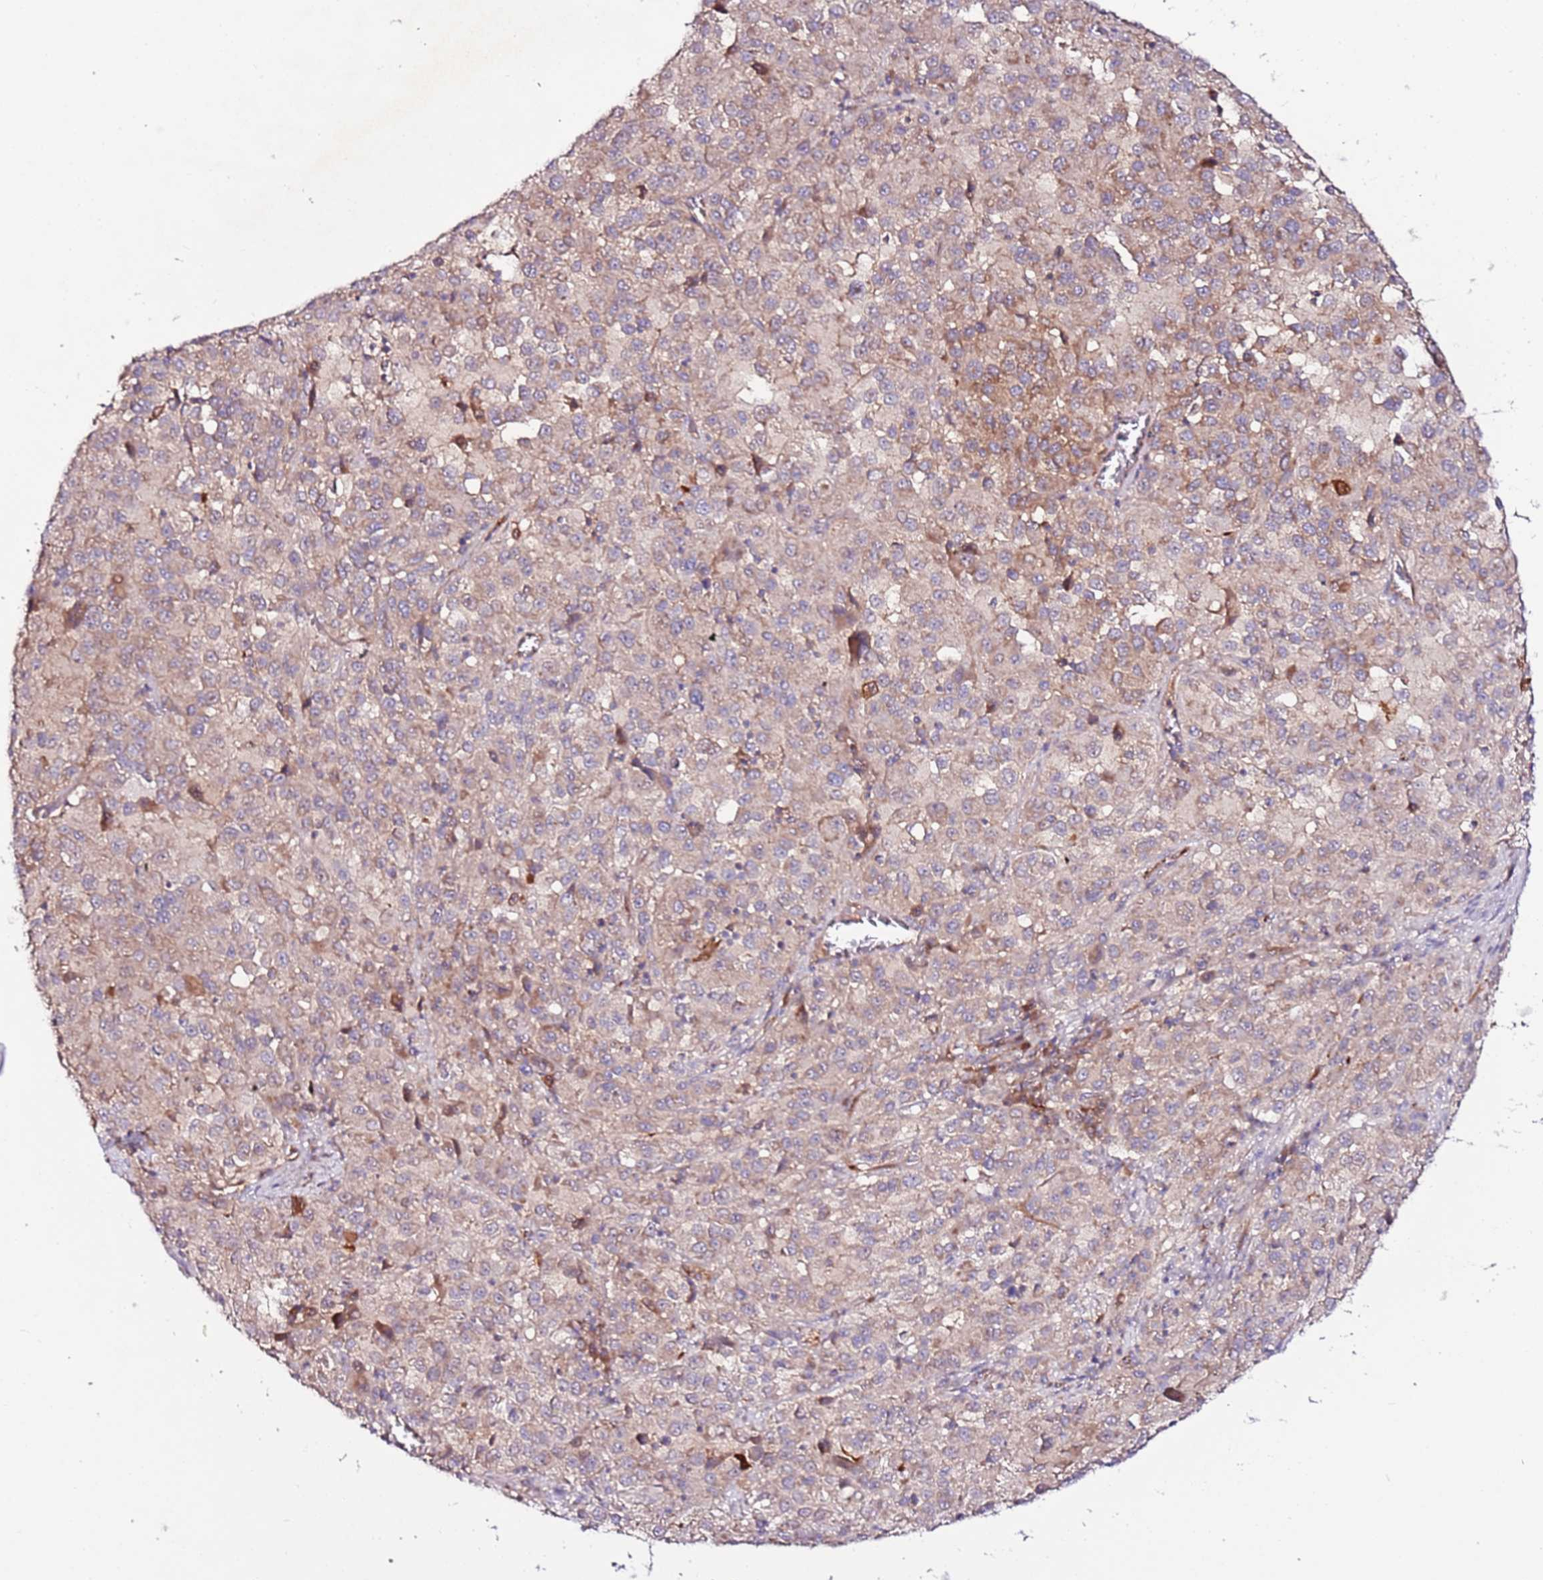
{"staining": {"intensity": "weak", "quantity": ">75%", "location": "cytoplasmic/membranous"}, "tissue": "melanoma", "cell_type": "Tumor cells", "image_type": "cancer", "snomed": [{"axis": "morphology", "description": "Malignant melanoma, Metastatic site"}, {"axis": "topography", "description": "Lung"}], "caption": "Human melanoma stained with a brown dye demonstrates weak cytoplasmic/membranous positive expression in approximately >75% of tumor cells.", "gene": "FLVCR1", "patient": {"sex": "male", "age": 64}}